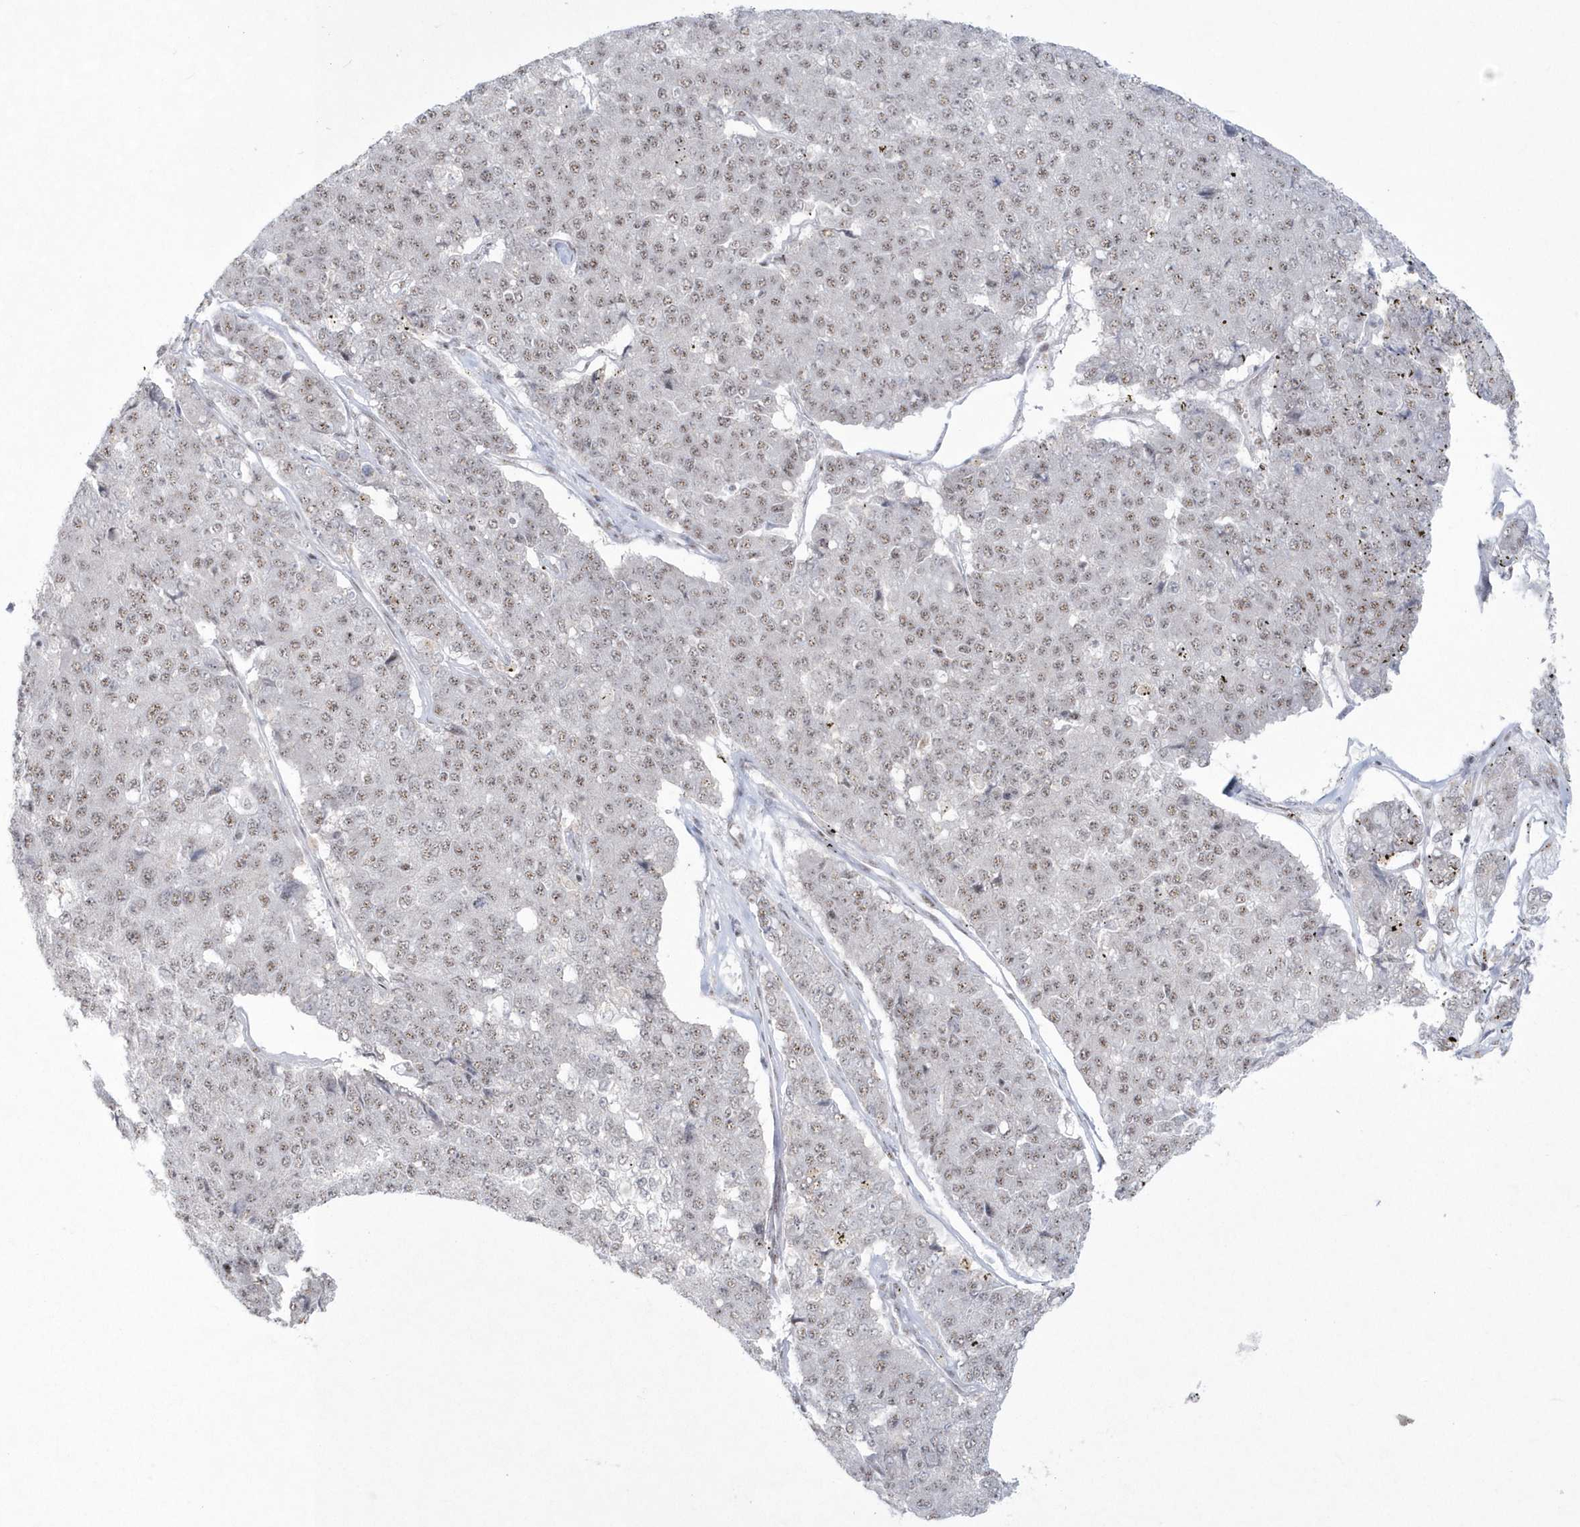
{"staining": {"intensity": "weak", "quantity": ">75%", "location": "nuclear"}, "tissue": "pancreatic cancer", "cell_type": "Tumor cells", "image_type": "cancer", "snomed": [{"axis": "morphology", "description": "Adenocarcinoma, NOS"}, {"axis": "topography", "description": "Pancreas"}], "caption": "Immunohistochemistry image of neoplastic tissue: human pancreatic cancer (adenocarcinoma) stained using IHC exhibits low levels of weak protein expression localized specifically in the nuclear of tumor cells, appearing as a nuclear brown color.", "gene": "KDM6B", "patient": {"sex": "male", "age": 50}}